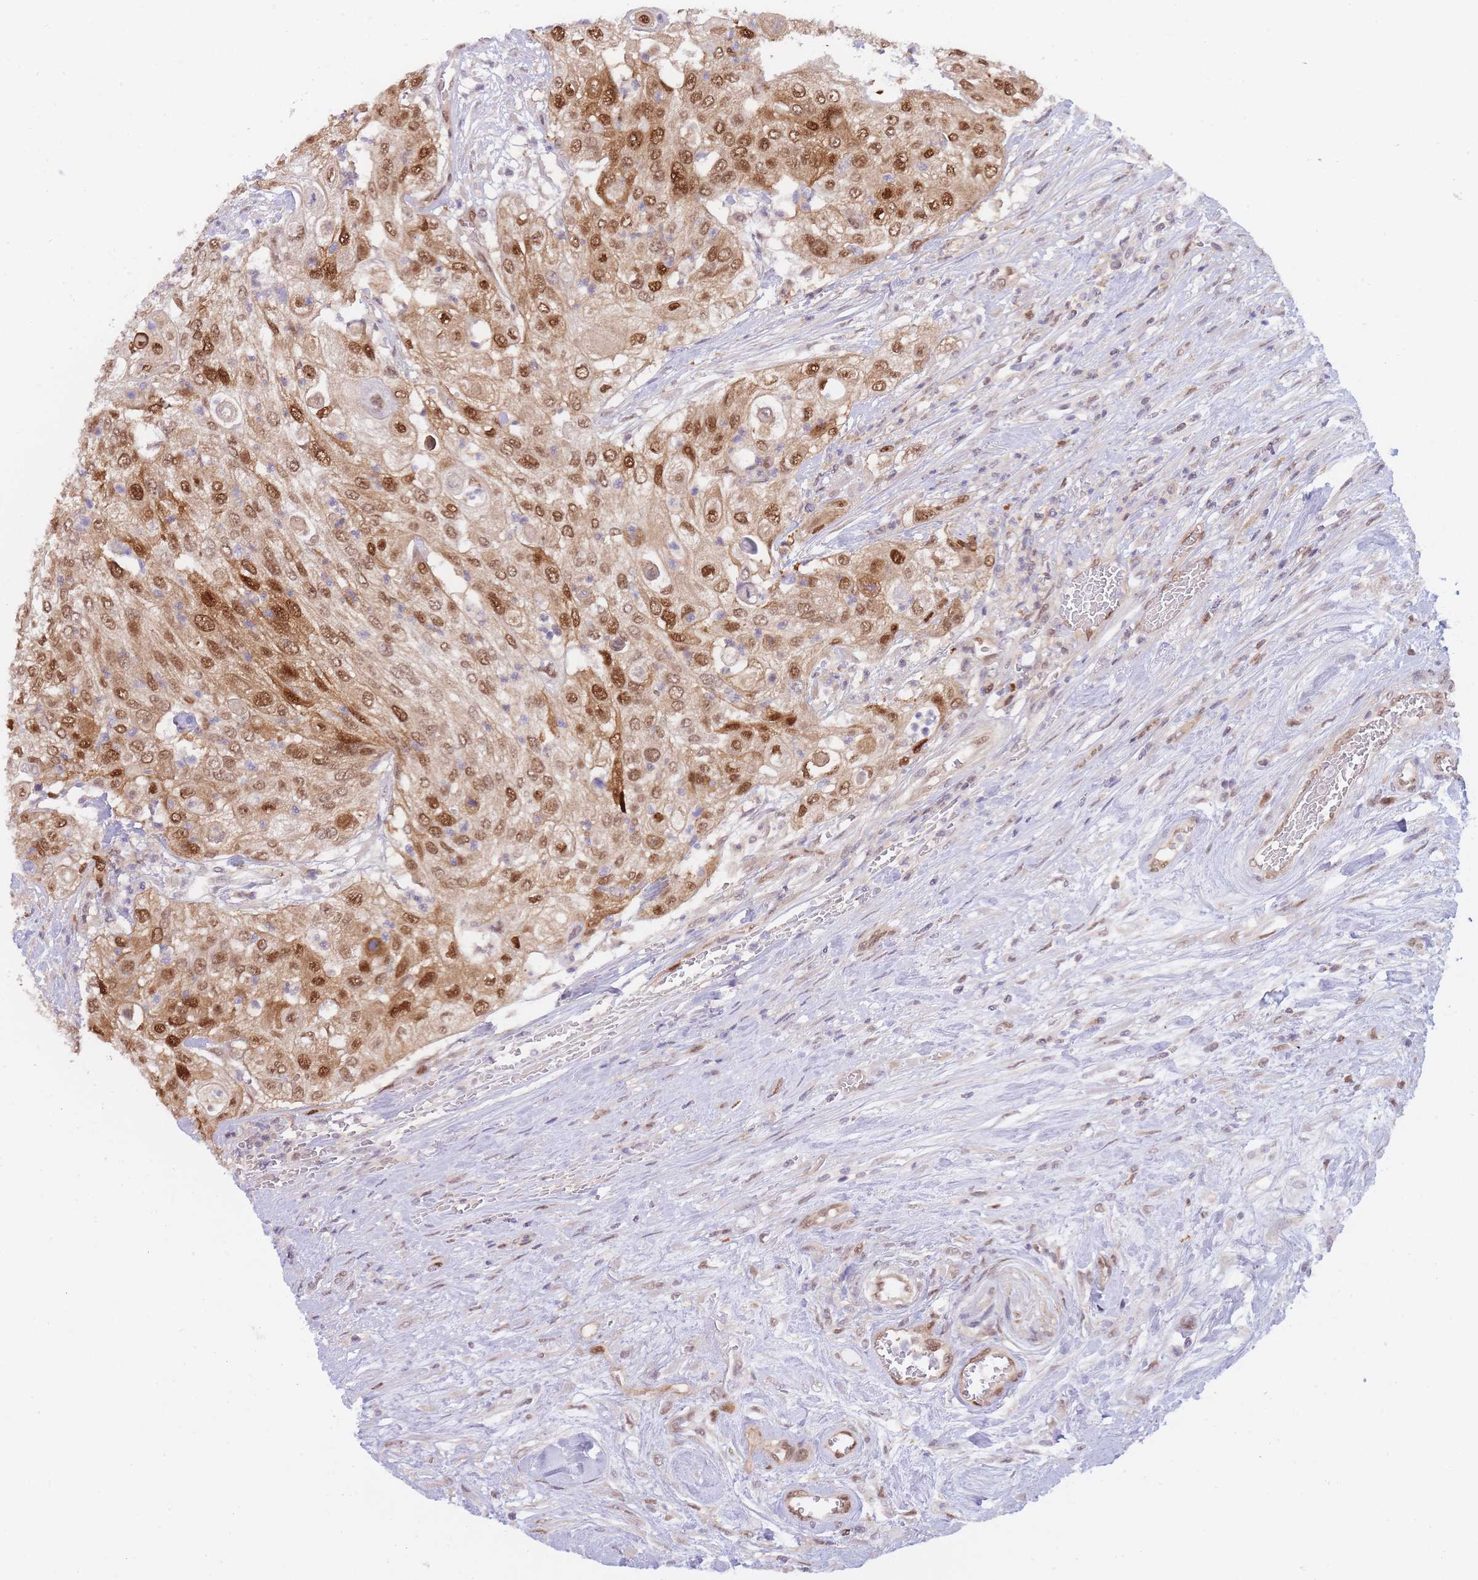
{"staining": {"intensity": "moderate", "quantity": ">75%", "location": "nuclear"}, "tissue": "urothelial cancer", "cell_type": "Tumor cells", "image_type": "cancer", "snomed": [{"axis": "morphology", "description": "Urothelial carcinoma, High grade"}, {"axis": "topography", "description": "Urinary bladder"}], "caption": "Brown immunohistochemical staining in urothelial cancer exhibits moderate nuclear expression in about >75% of tumor cells.", "gene": "NSFL1C", "patient": {"sex": "female", "age": 79}}